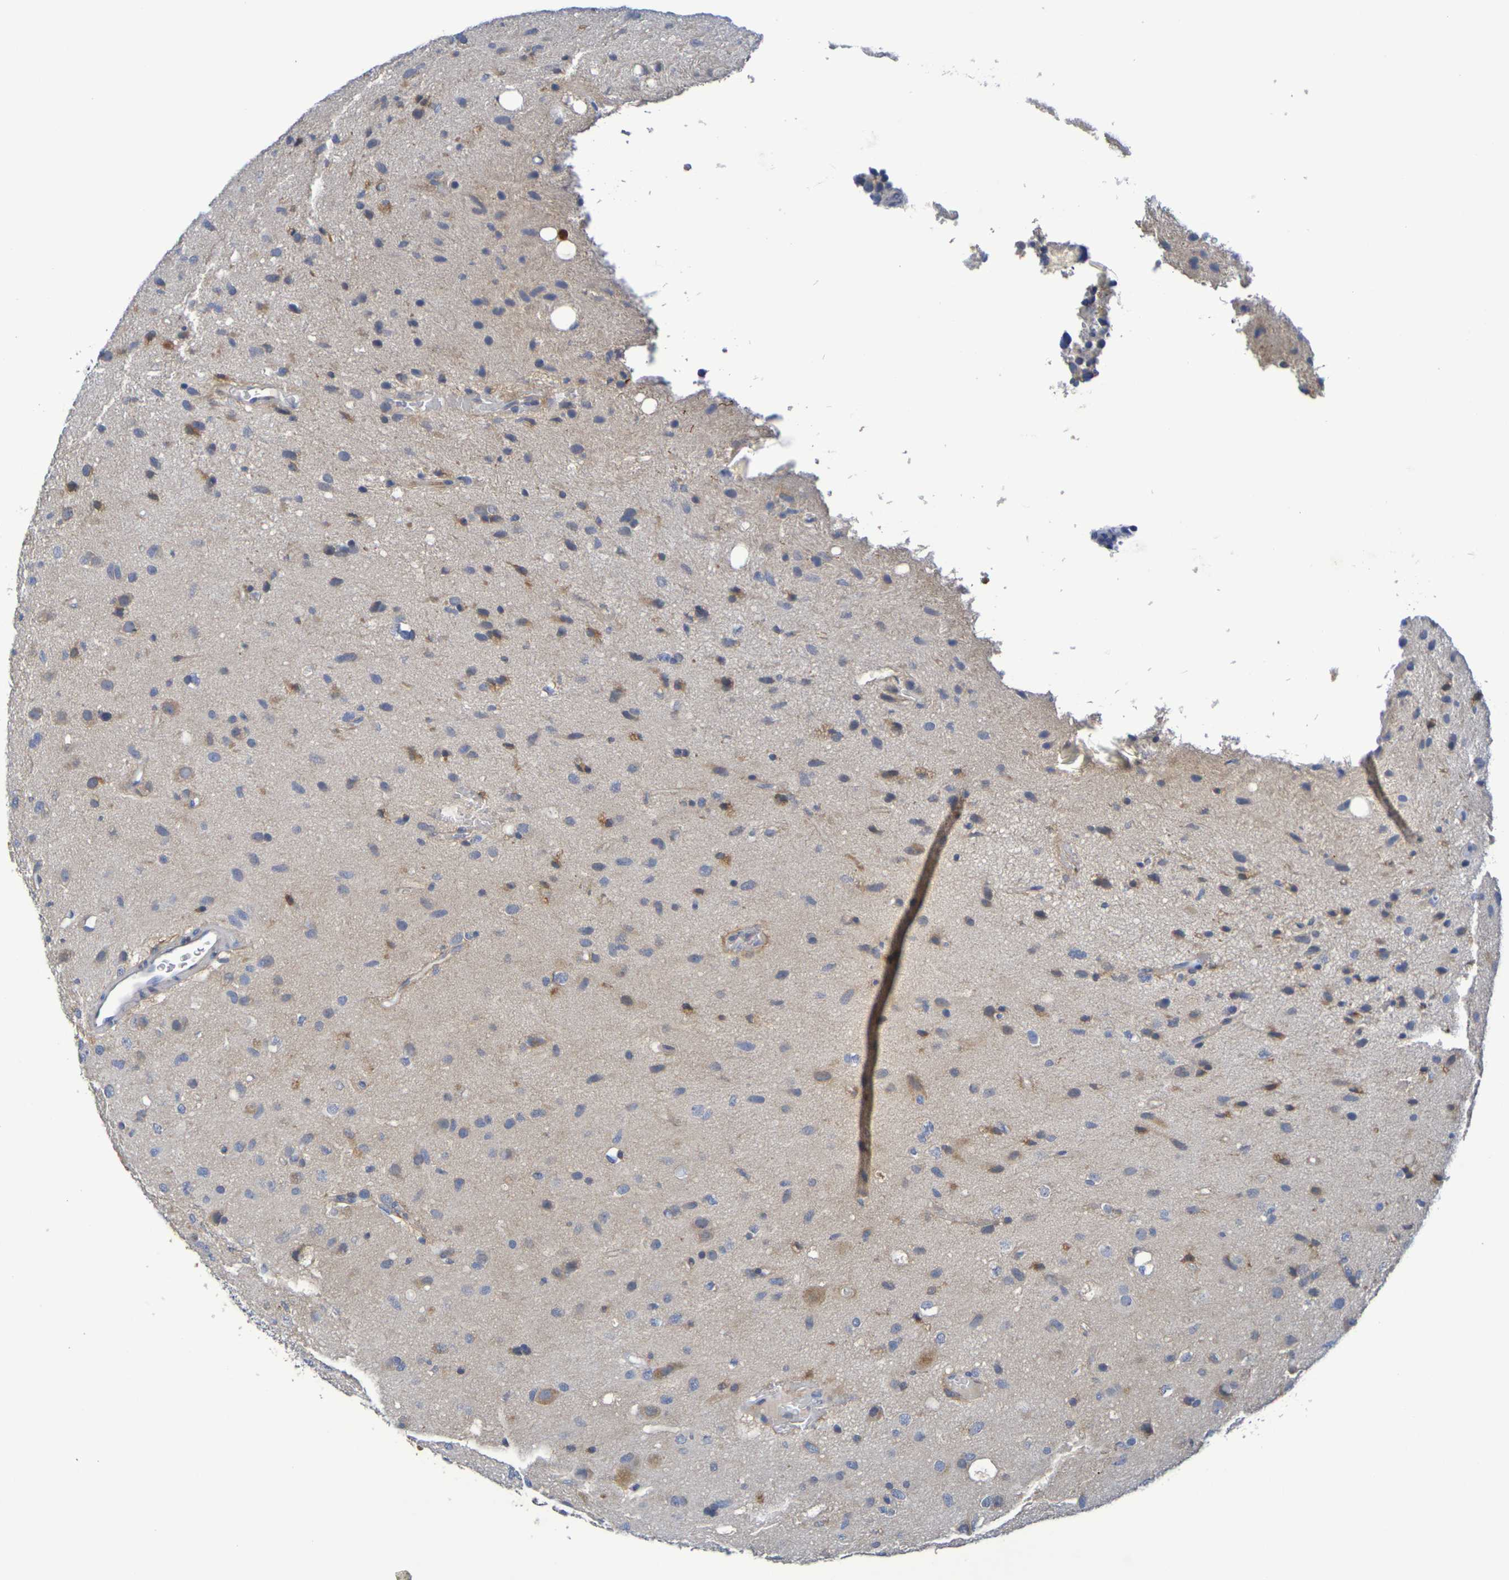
{"staining": {"intensity": "moderate", "quantity": "25%-75%", "location": "cytoplasmic/membranous"}, "tissue": "glioma", "cell_type": "Tumor cells", "image_type": "cancer", "snomed": [{"axis": "morphology", "description": "Glioma, malignant, Low grade"}, {"axis": "topography", "description": "Brain"}], "caption": "Malignant glioma (low-grade) stained with DAB immunohistochemistry (IHC) exhibits medium levels of moderate cytoplasmic/membranous expression in about 25%-75% of tumor cells. (DAB IHC, brown staining for protein, blue staining for nuclei).", "gene": "SDC4", "patient": {"sex": "male", "age": 77}}